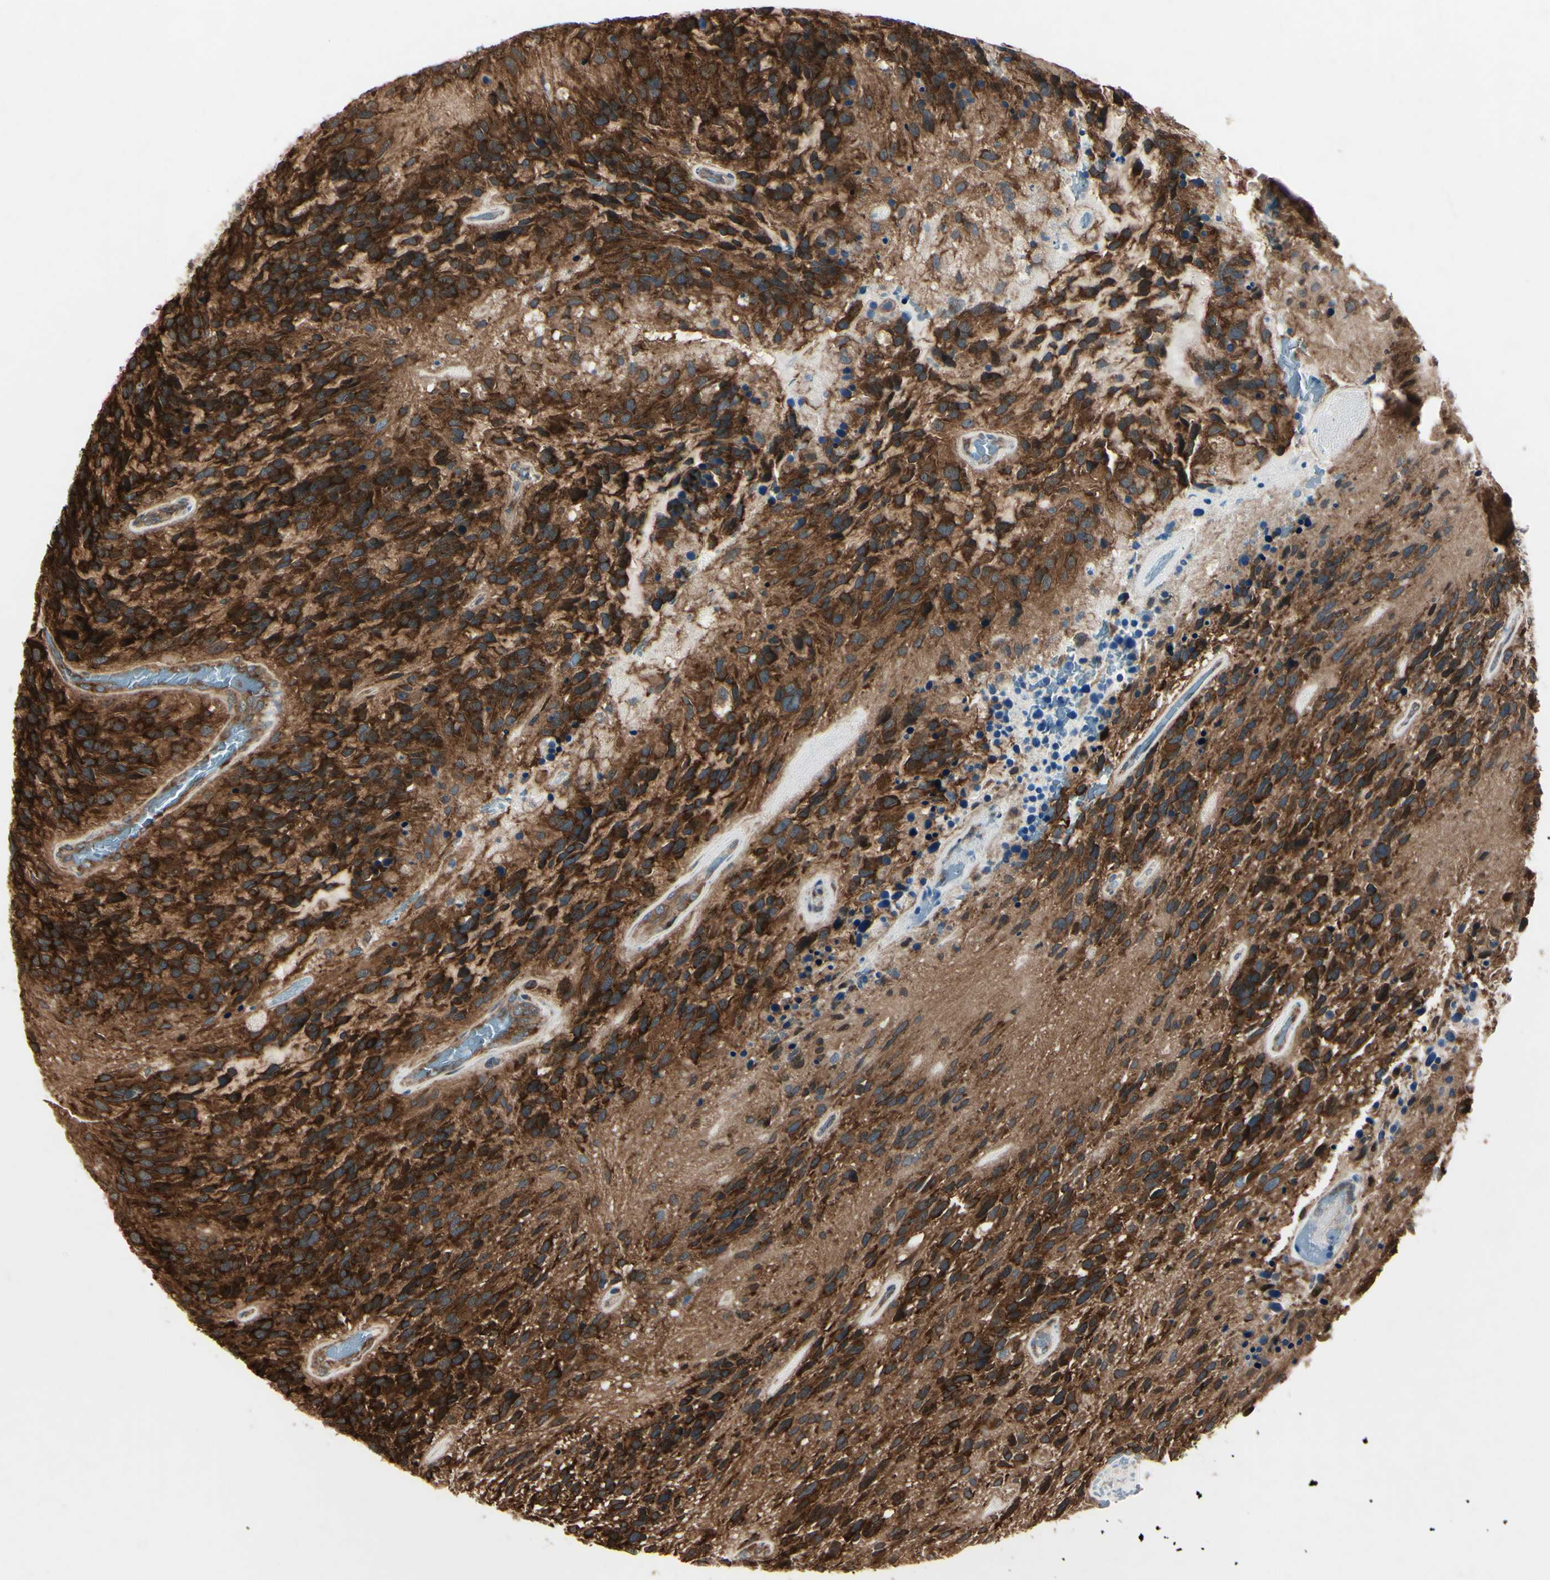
{"staining": {"intensity": "strong", "quantity": ">75%", "location": "cytoplasmic/membranous,nuclear"}, "tissue": "glioma", "cell_type": "Tumor cells", "image_type": "cancer", "snomed": [{"axis": "morphology", "description": "Glioma, malignant, High grade"}, {"axis": "topography", "description": "Brain"}], "caption": "This micrograph displays malignant high-grade glioma stained with immunohistochemistry (IHC) to label a protein in brown. The cytoplasmic/membranous and nuclear of tumor cells show strong positivity for the protein. Nuclei are counter-stained blue.", "gene": "MAPRE1", "patient": {"sex": "female", "age": 58}}